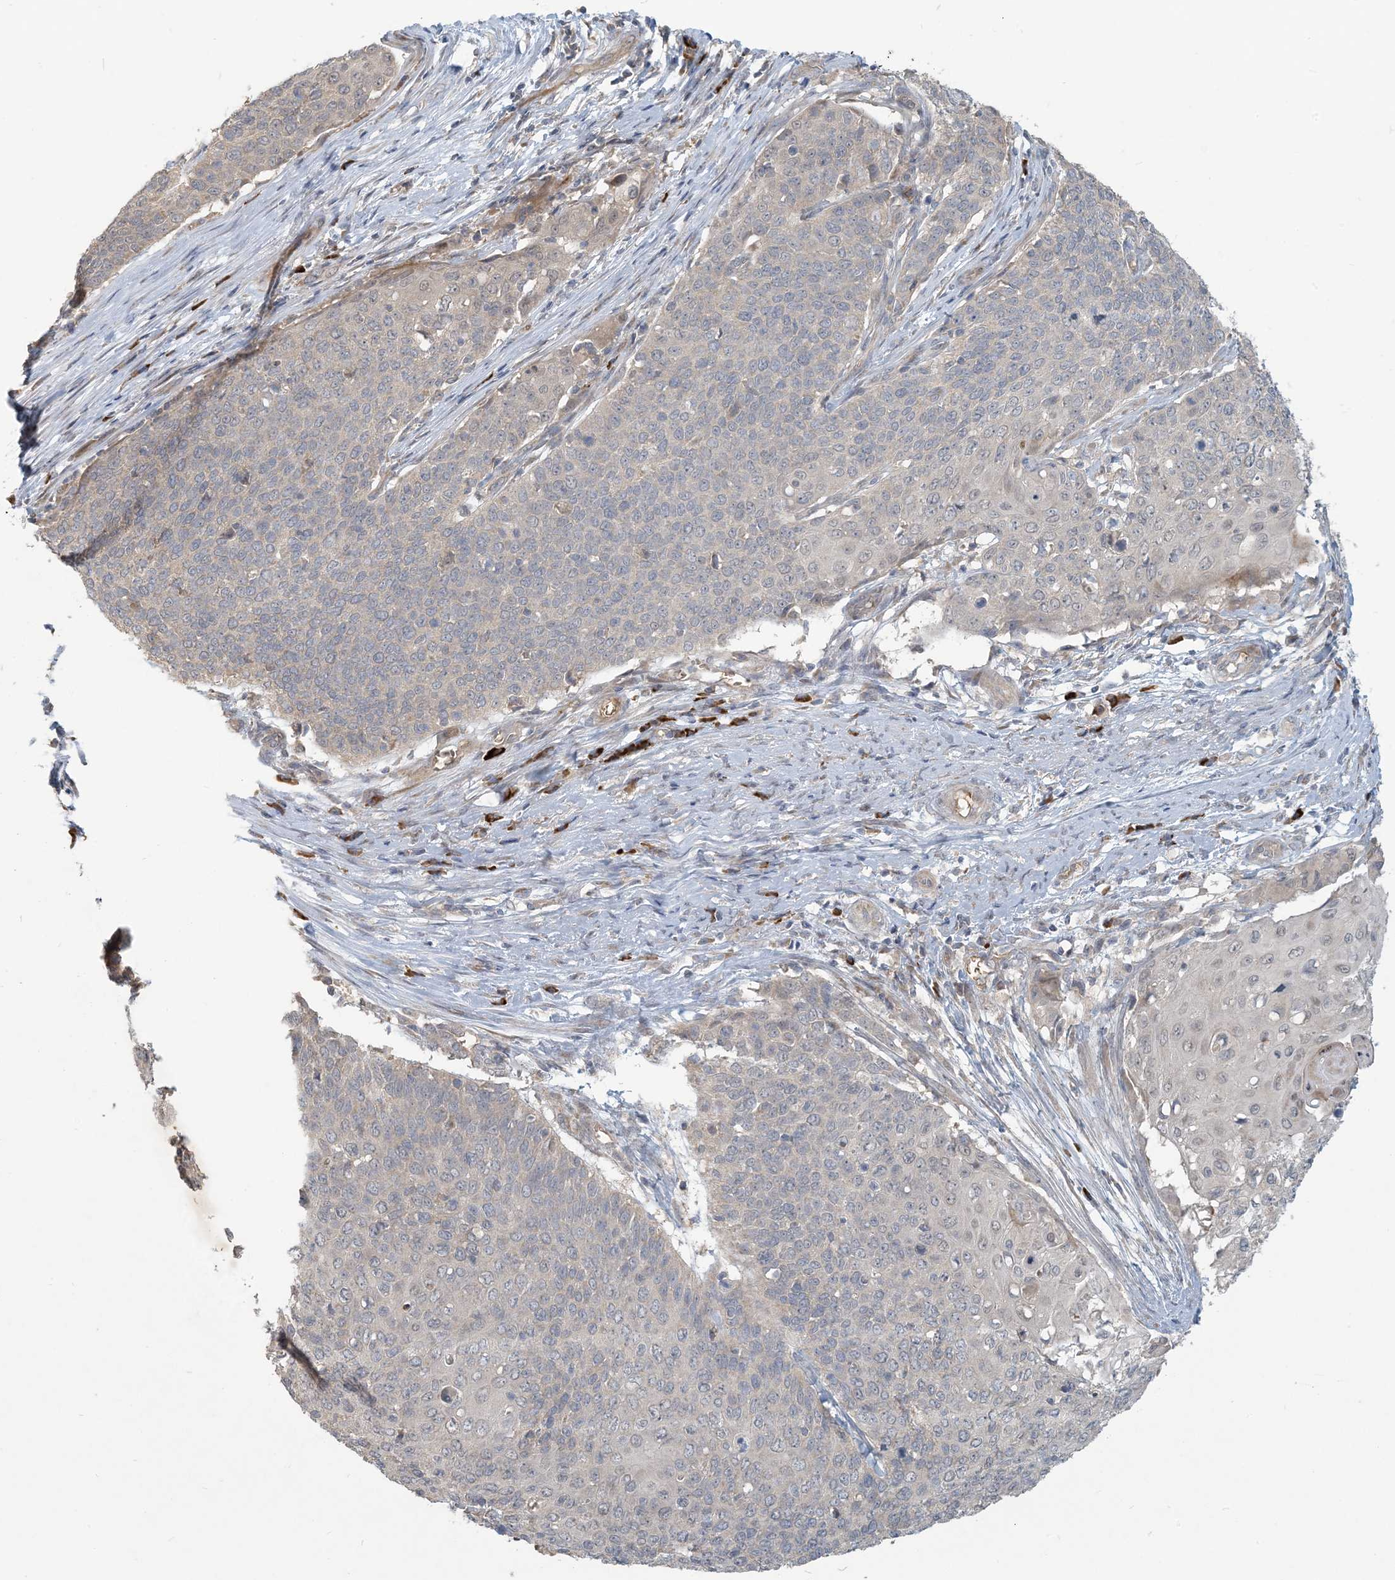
{"staining": {"intensity": "negative", "quantity": "none", "location": "none"}, "tissue": "cervical cancer", "cell_type": "Tumor cells", "image_type": "cancer", "snomed": [{"axis": "morphology", "description": "Squamous cell carcinoma, NOS"}, {"axis": "topography", "description": "Cervix"}], "caption": "This is an immunohistochemistry (IHC) photomicrograph of cervical squamous cell carcinoma. There is no positivity in tumor cells.", "gene": "PUSL1", "patient": {"sex": "female", "age": 39}}